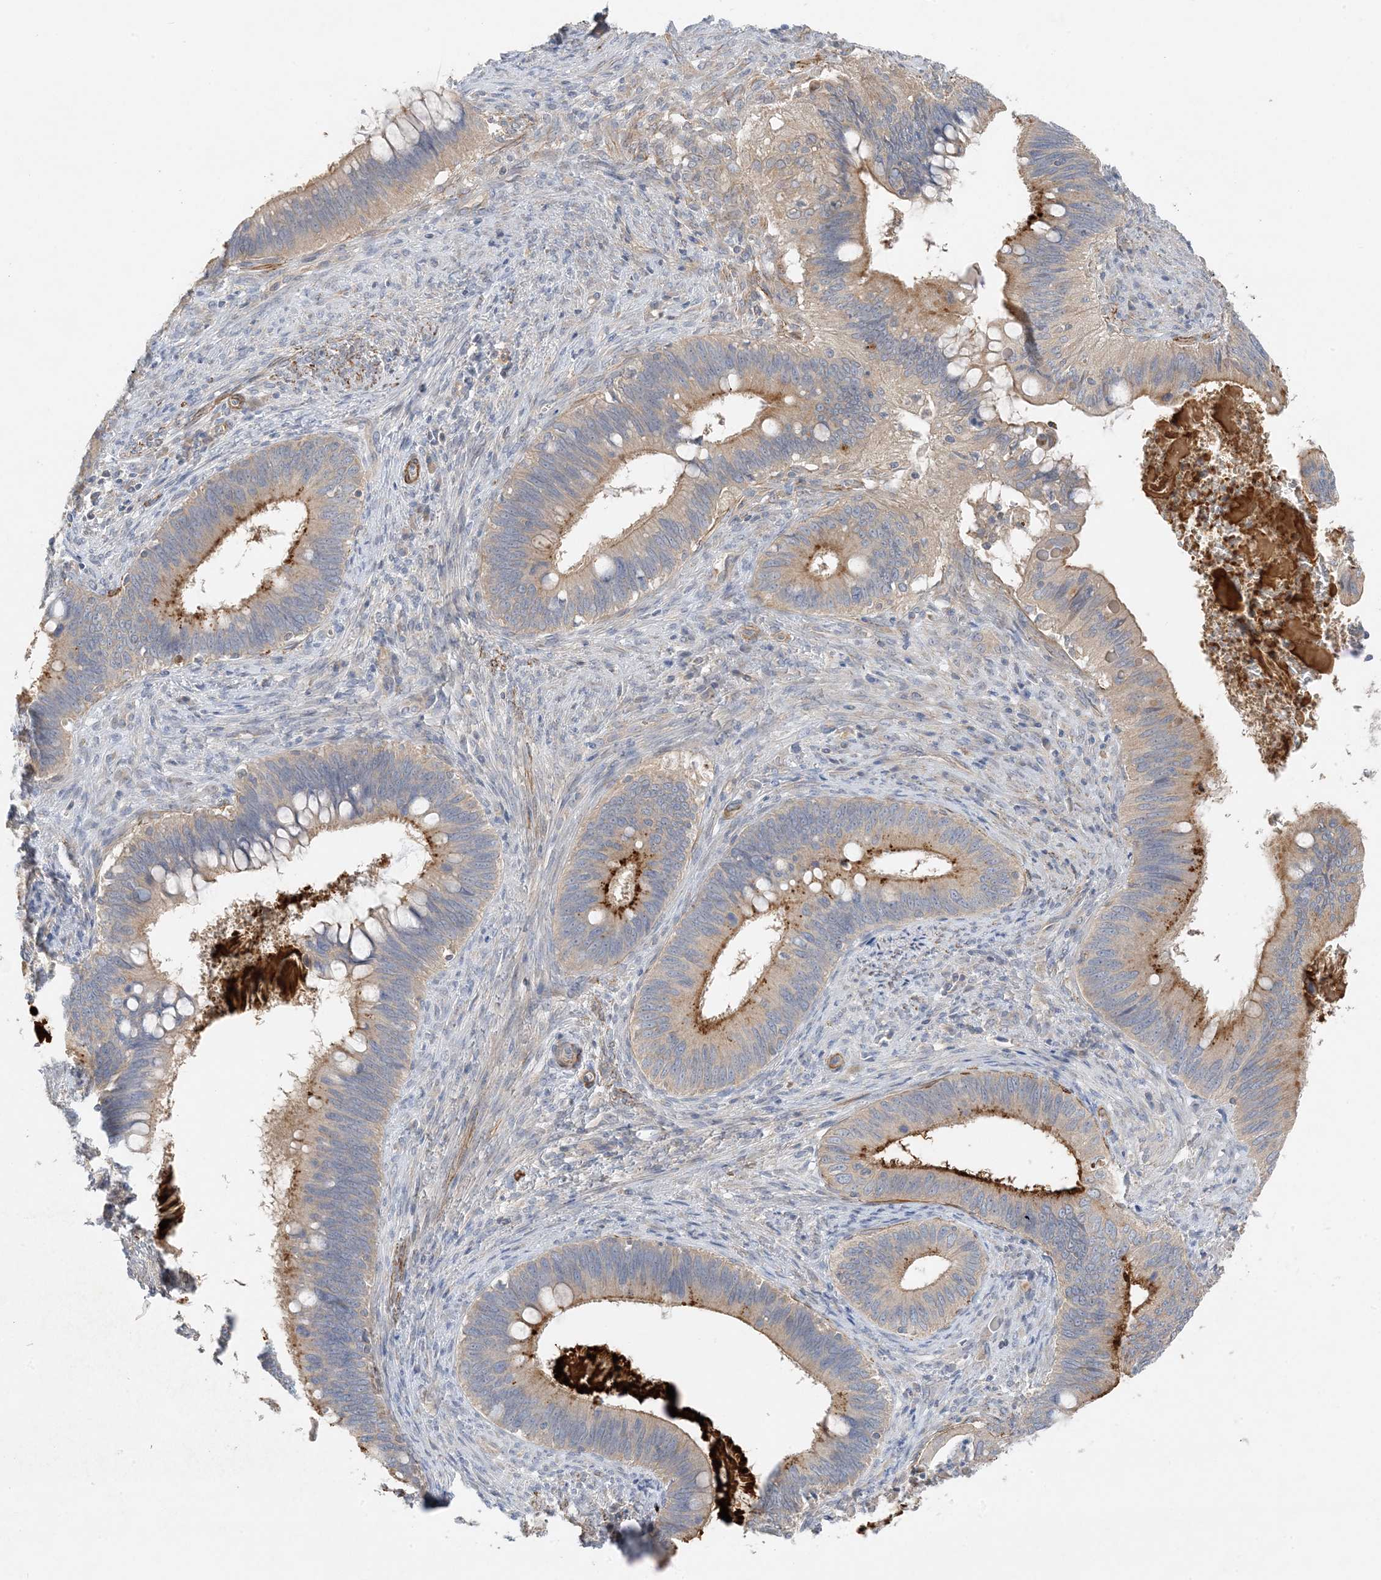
{"staining": {"intensity": "strong", "quantity": "25%-75%", "location": "cytoplasmic/membranous"}, "tissue": "cervical cancer", "cell_type": "Tumor cells", "image_type": "cancer", "snomed": [{"axis": "morphology", "description": "Adenocarcinoma, NOS"}, {"axis": "topography", "description": "Cervix"}], "caption": "An image of human cervical cancer (adenocarcinoma) stained for a protein shows strong cytoplasmic/membranous brown staining in tumor cells.", "gene": "KIFBP", "patient": {"sex": "female", "age": 42}}